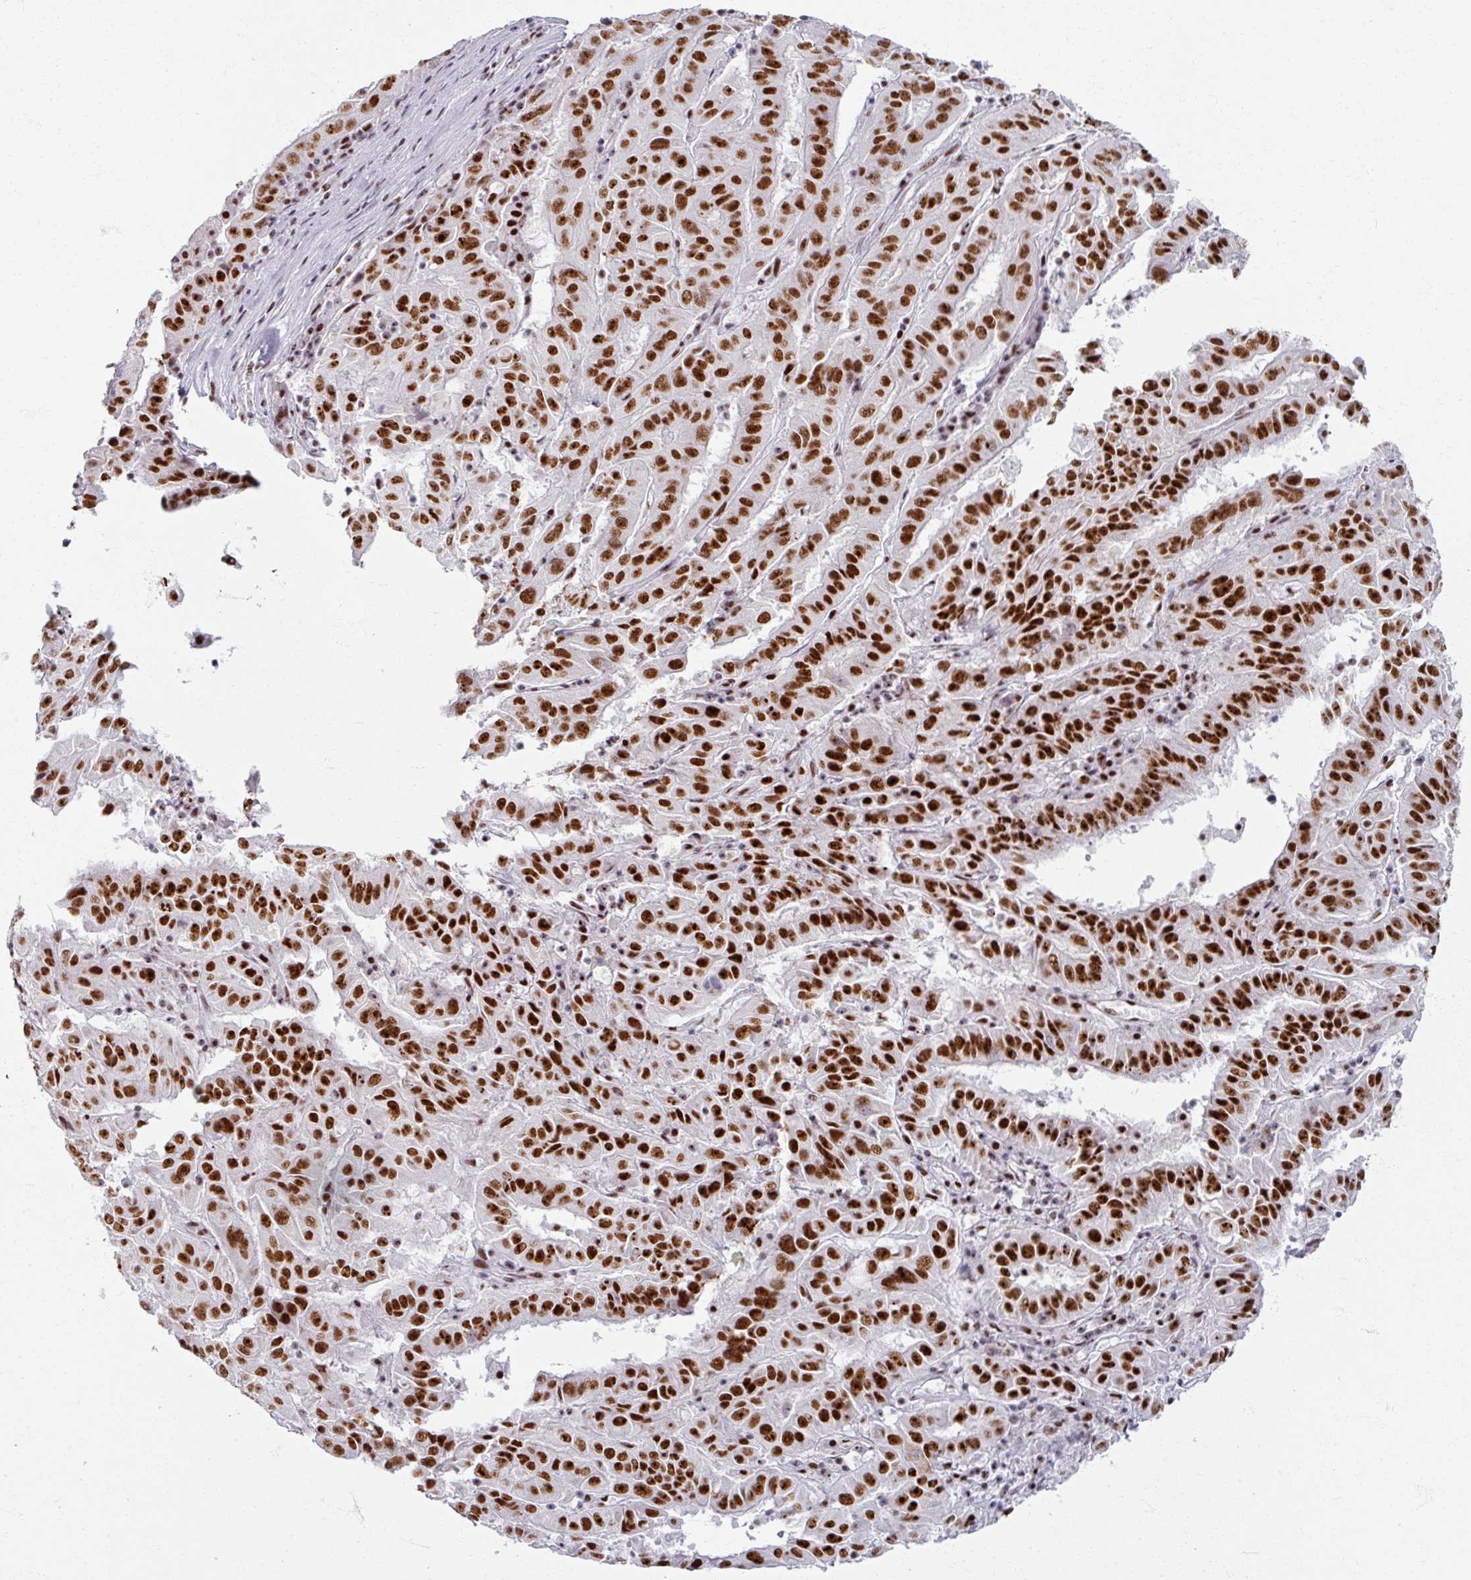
{"staining": {"intensity": "strong", "quantity": ">75%", "location": "nuclear"}, "tissue": "pancreatic cancer", "cell_type": "Tumor cells", "image_type": "cancer", "snomed": [{"axis": "morphology", "description": "Adenocarcinoma, NOS"}, {"axis": "topography", "description": "Pancreas"}], "caption": "Immunohistochemistry (DAB) staining of pancreatic adenocarcinoma exhibits strong nuclear protein positivity in approximately >75% of tumor cells.", "gene": "ADAR", "patient": {"sex": "male", "age": 63}}